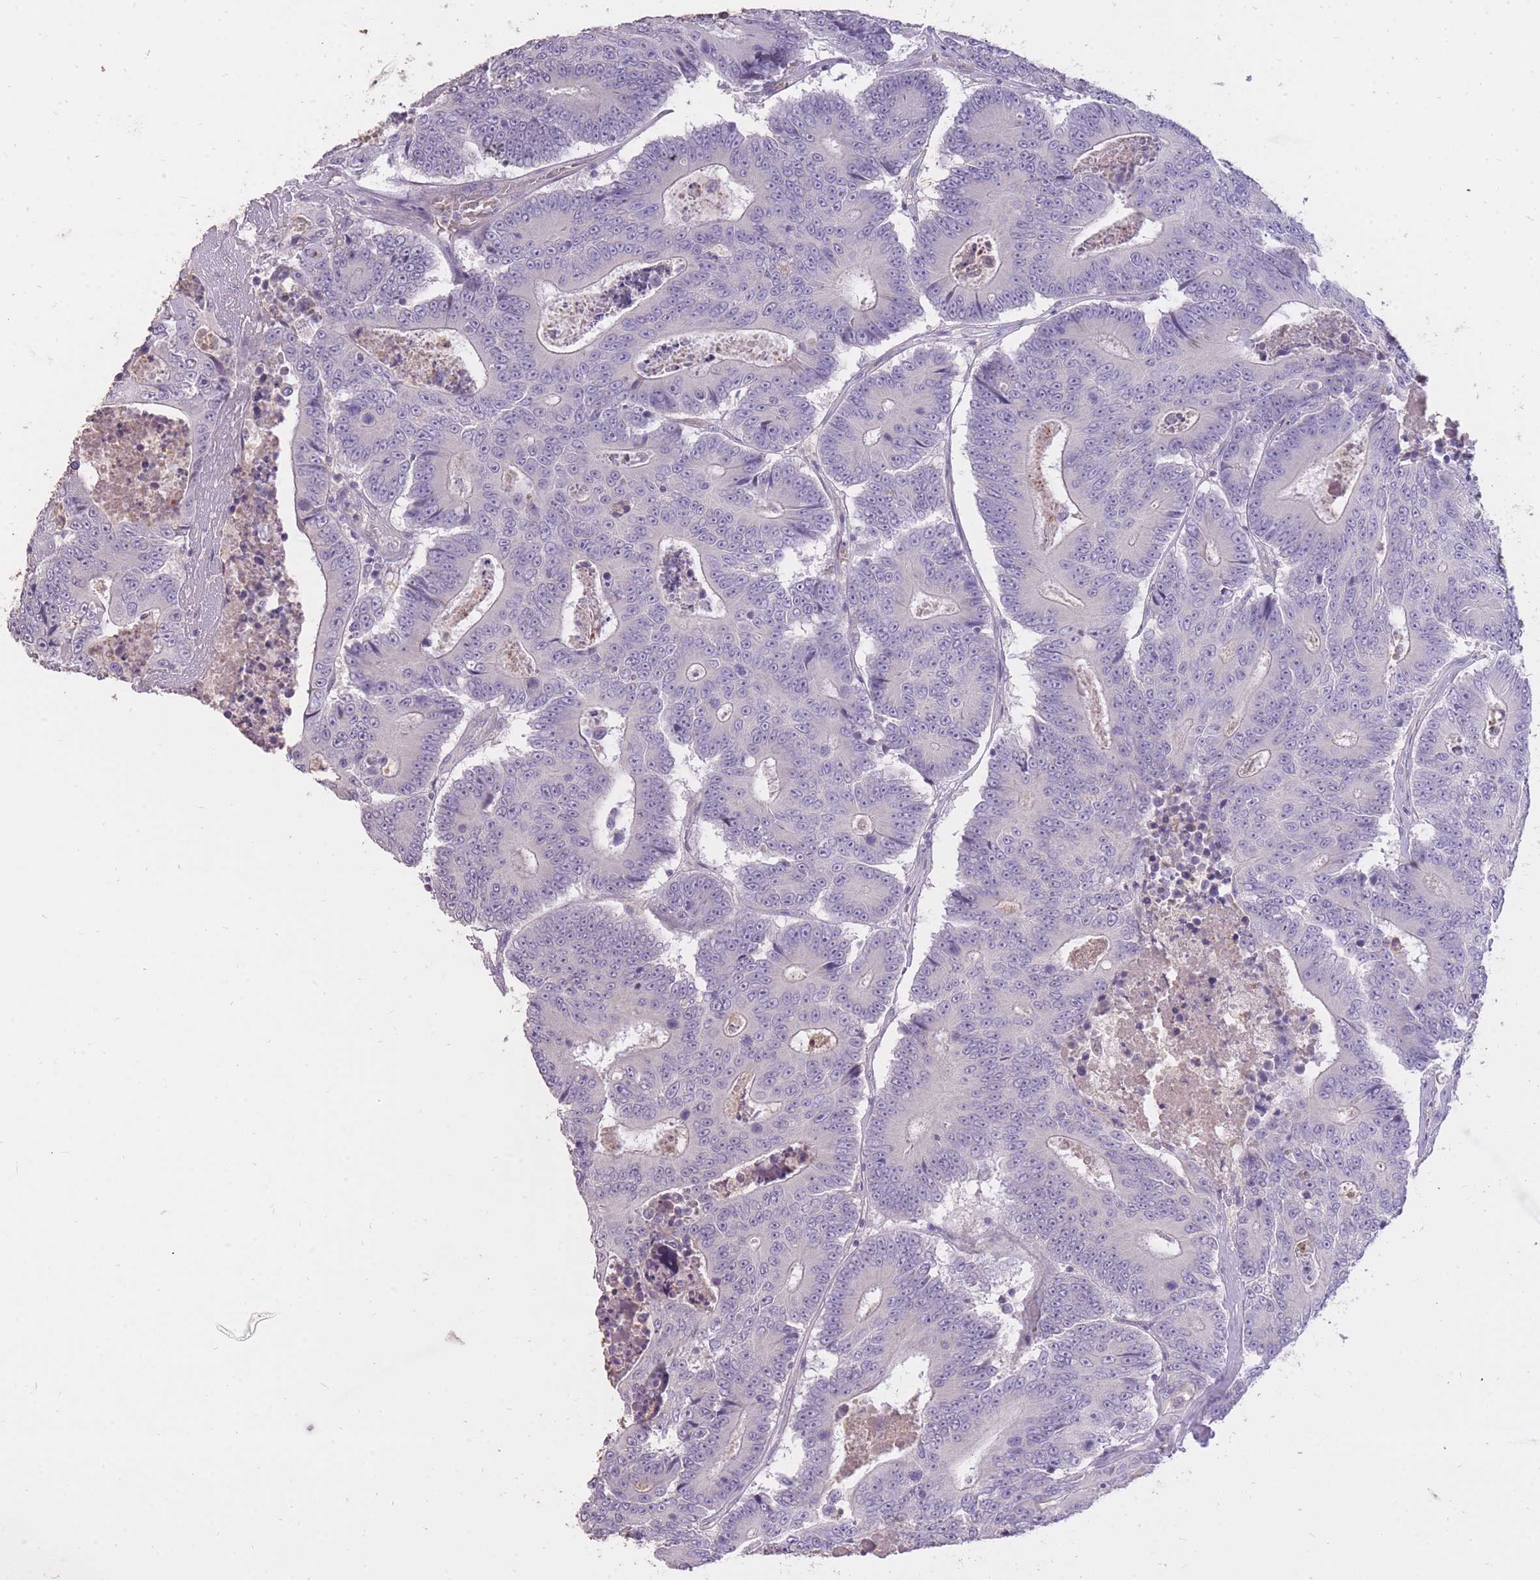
{"staining": {"intensity": "negative", "quantity": "none", "location": "none"}, "tissue": "colorectal cancer", "cell_type": "Tumor cells", "image_type": "cancer", "snomed": [{"axis": "morphology", "description": "Adenocarcinoma, NOS"}, {"axis": "topography", "description": "Colon"}], "caption": "High magnification brightfield microscopy of colorectal cancer stained with DAB (3,3'-diaminobenzidine) (brown) and counterstained with hematoxylin (blue): tumor cells show no significant positivity.", "gene": "FRG2C", "patient": {"sex": "male", "age": 83}}